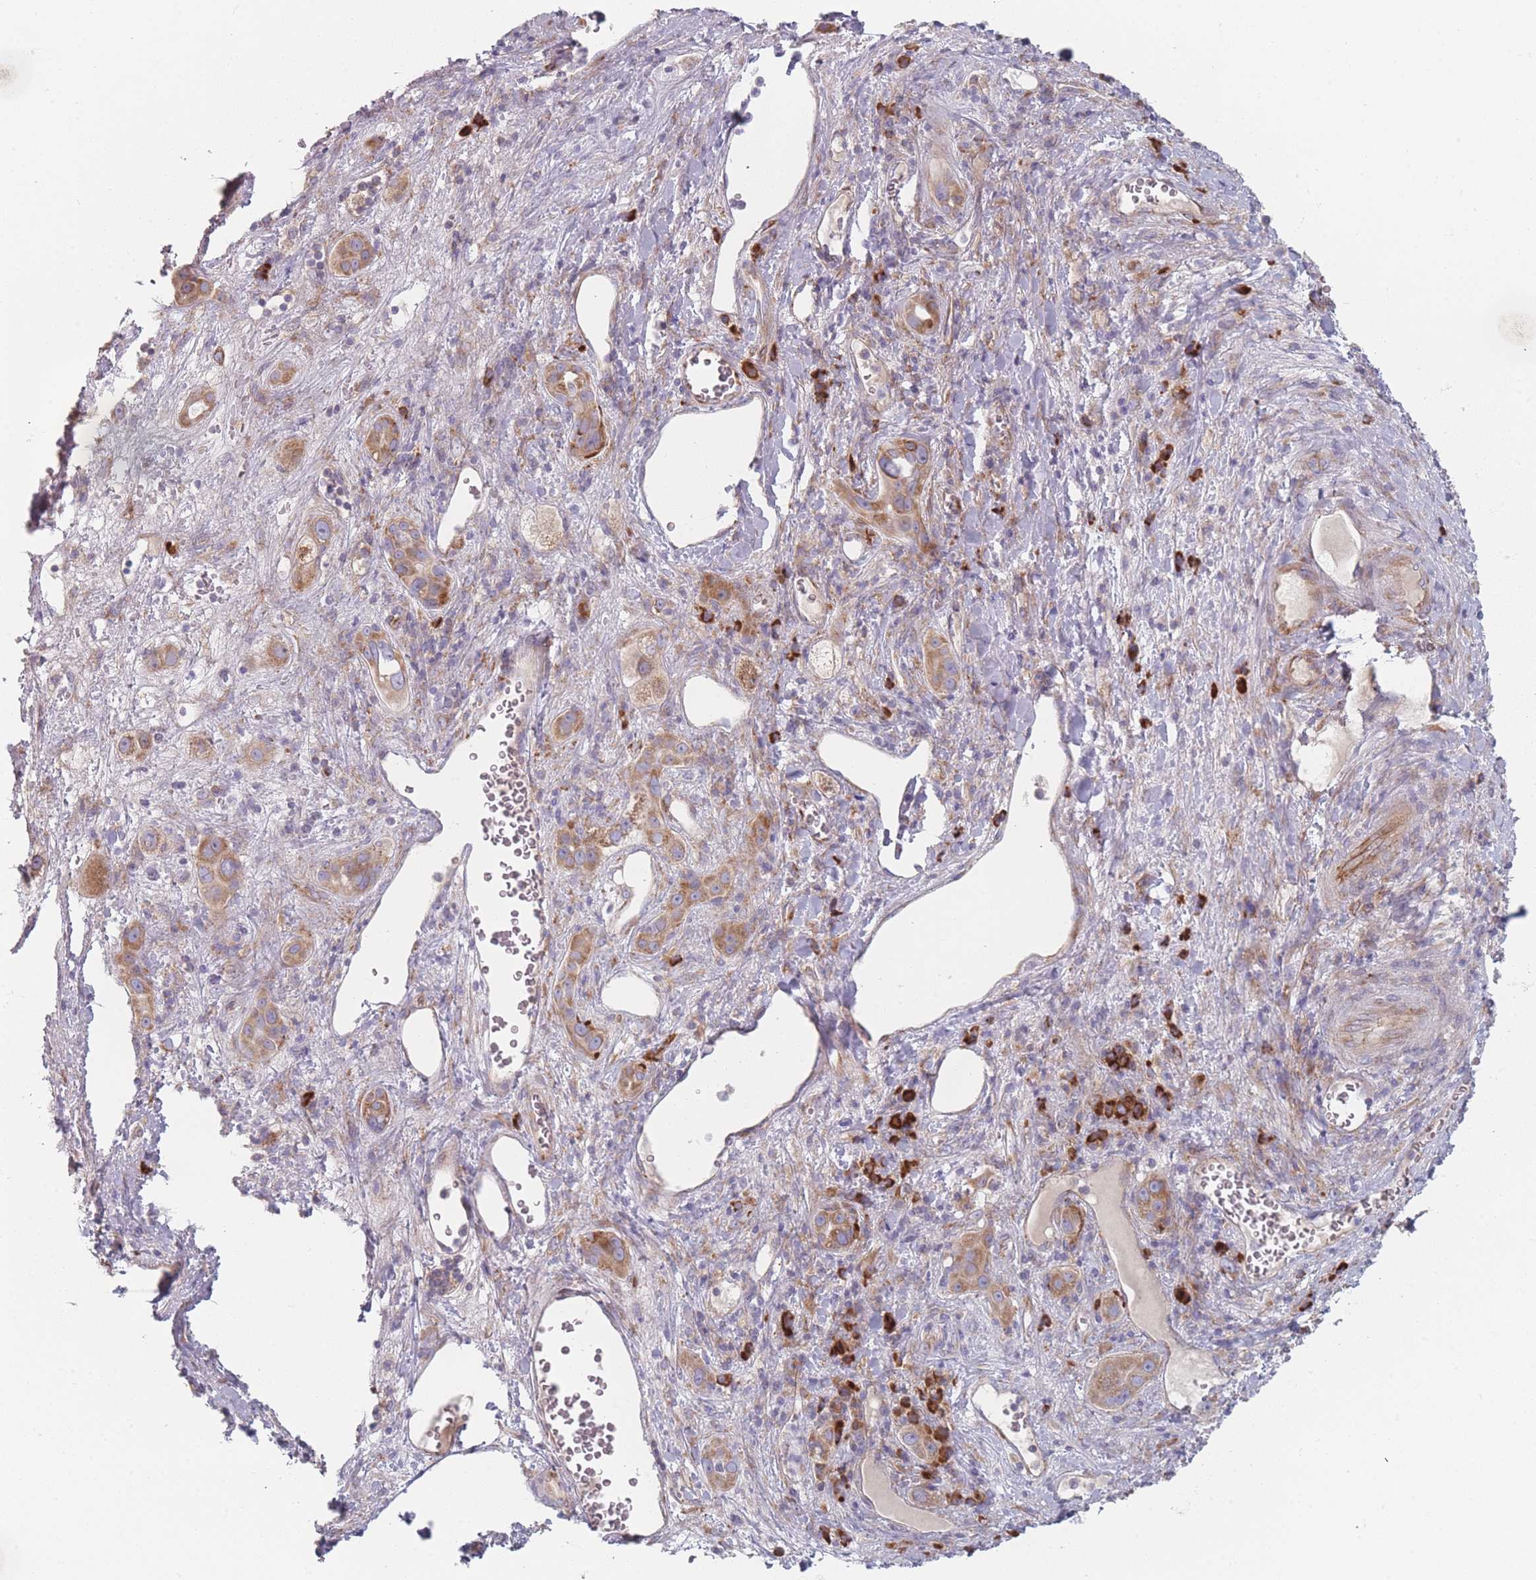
{"staining": {"intensity": "moderate", "quantity": ">75%", "location": "cytoplasmic/membranous"}, "tissue": "liver cancer", "cell_type": "Tumor cells", "image_type": "cancer", "snomed": [{"axis": "morphology", "description": "Carcinoma, Hepatocellular, NOS"}, {"axis": "topography", "description": "Liver"}], "caption": "Human liver cancer (hepatocellular carcinoma) stained with a protein marker exhibits moderate staining in tumor cells.", "gene": "CACNG5", "patient": {"sex": "female", "age": 73}}